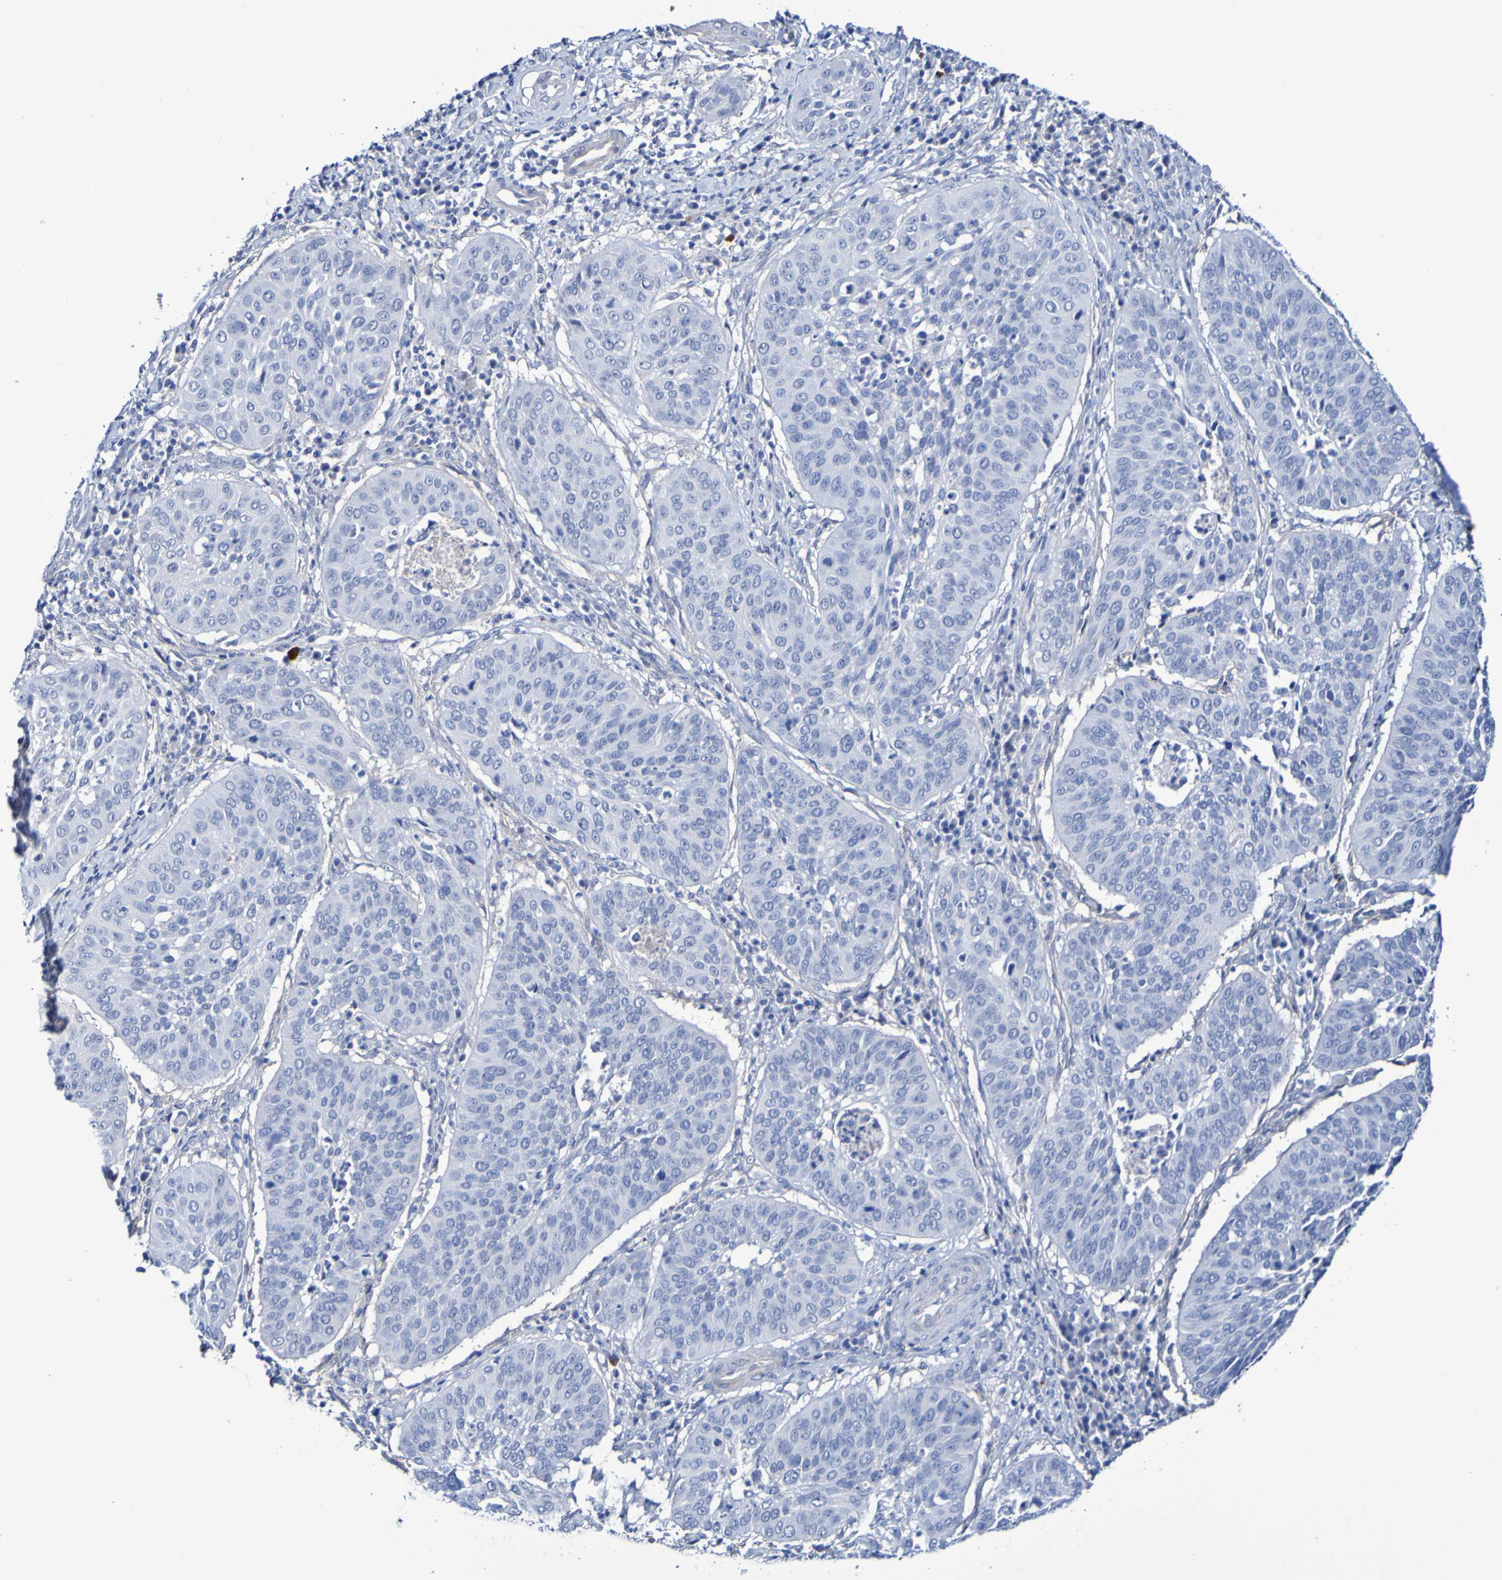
{"staining": {"intensity": "negative", "quantity": "none", "location": "none"}, "tissue": "cervical cancer", "cell_type": "Tumor cells", "image_type": "cancer", "snomed": [{"axis": "morphology", "description": "Normal tissue, NOS"}, {"axis": "morphology", "description": "Squamous cell carcinoma, NOS"}, {"axis": "topography", "description": "Cervix"}], "caption": "High power microscopy image of an immunohistochemistry histopathology image of cervical cancer (squamous cell carcinoma), revealing no significant positivity in tumor cells.", "gene": "SGCB", "patient": {"sex": "female", "age": 39}}